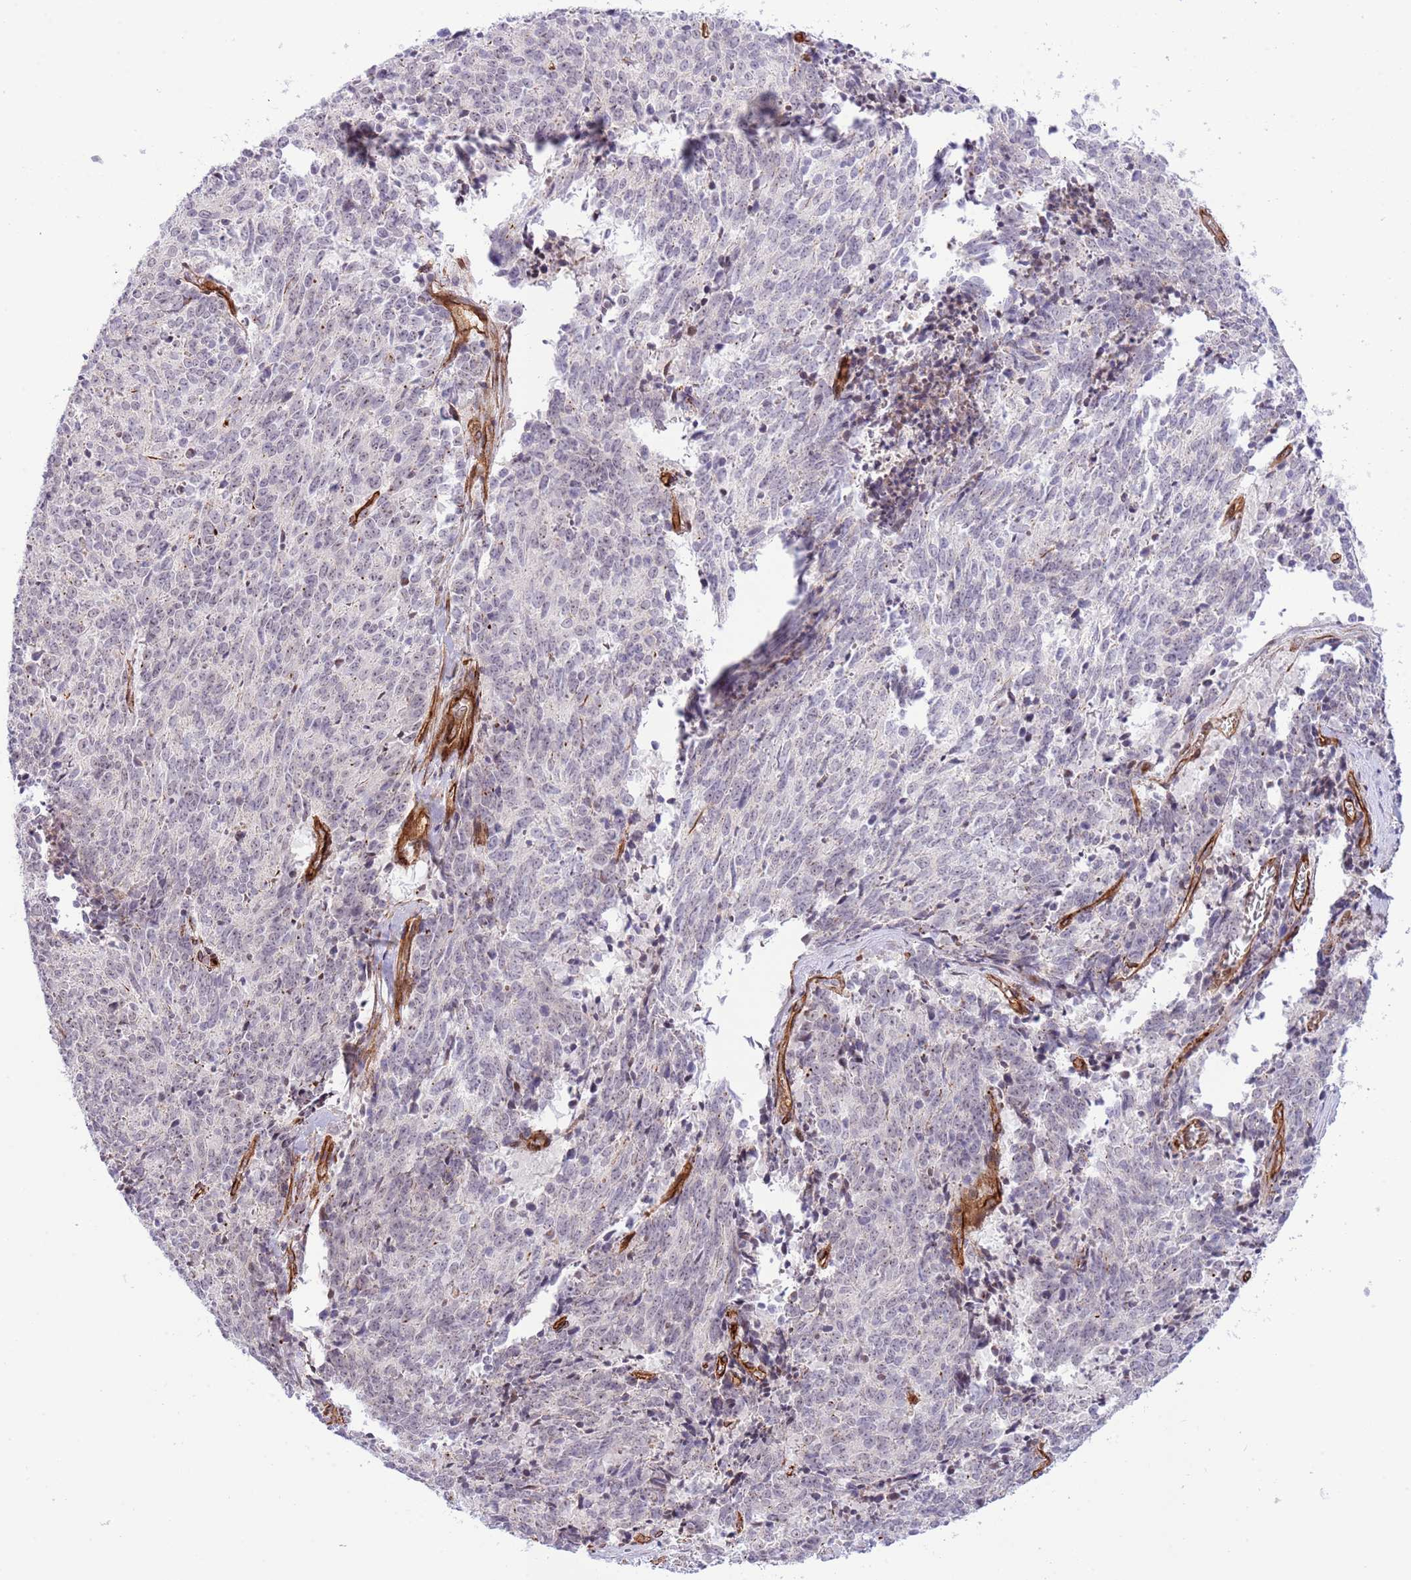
{"staining": {"intensity": "negative", "quantity": "none", "location": "none"}, "tissue": "cervical cancer", "cell_type": "Tumor cells", "image_type": "cancer", "snomed": [{"axis": "morphology", "description": "Squamous cell carcinoma, NOS"}, {"axis": "topography", "description": "Cervix"}], "caption": "This micrograph is of cervical cancer stained with IHC to label a protein in brown with the nuclei are counter-stained blue. There is no expression in tumor cells.", "gene": "NEK3", "patient": {"sex": "female", "age": 29}}